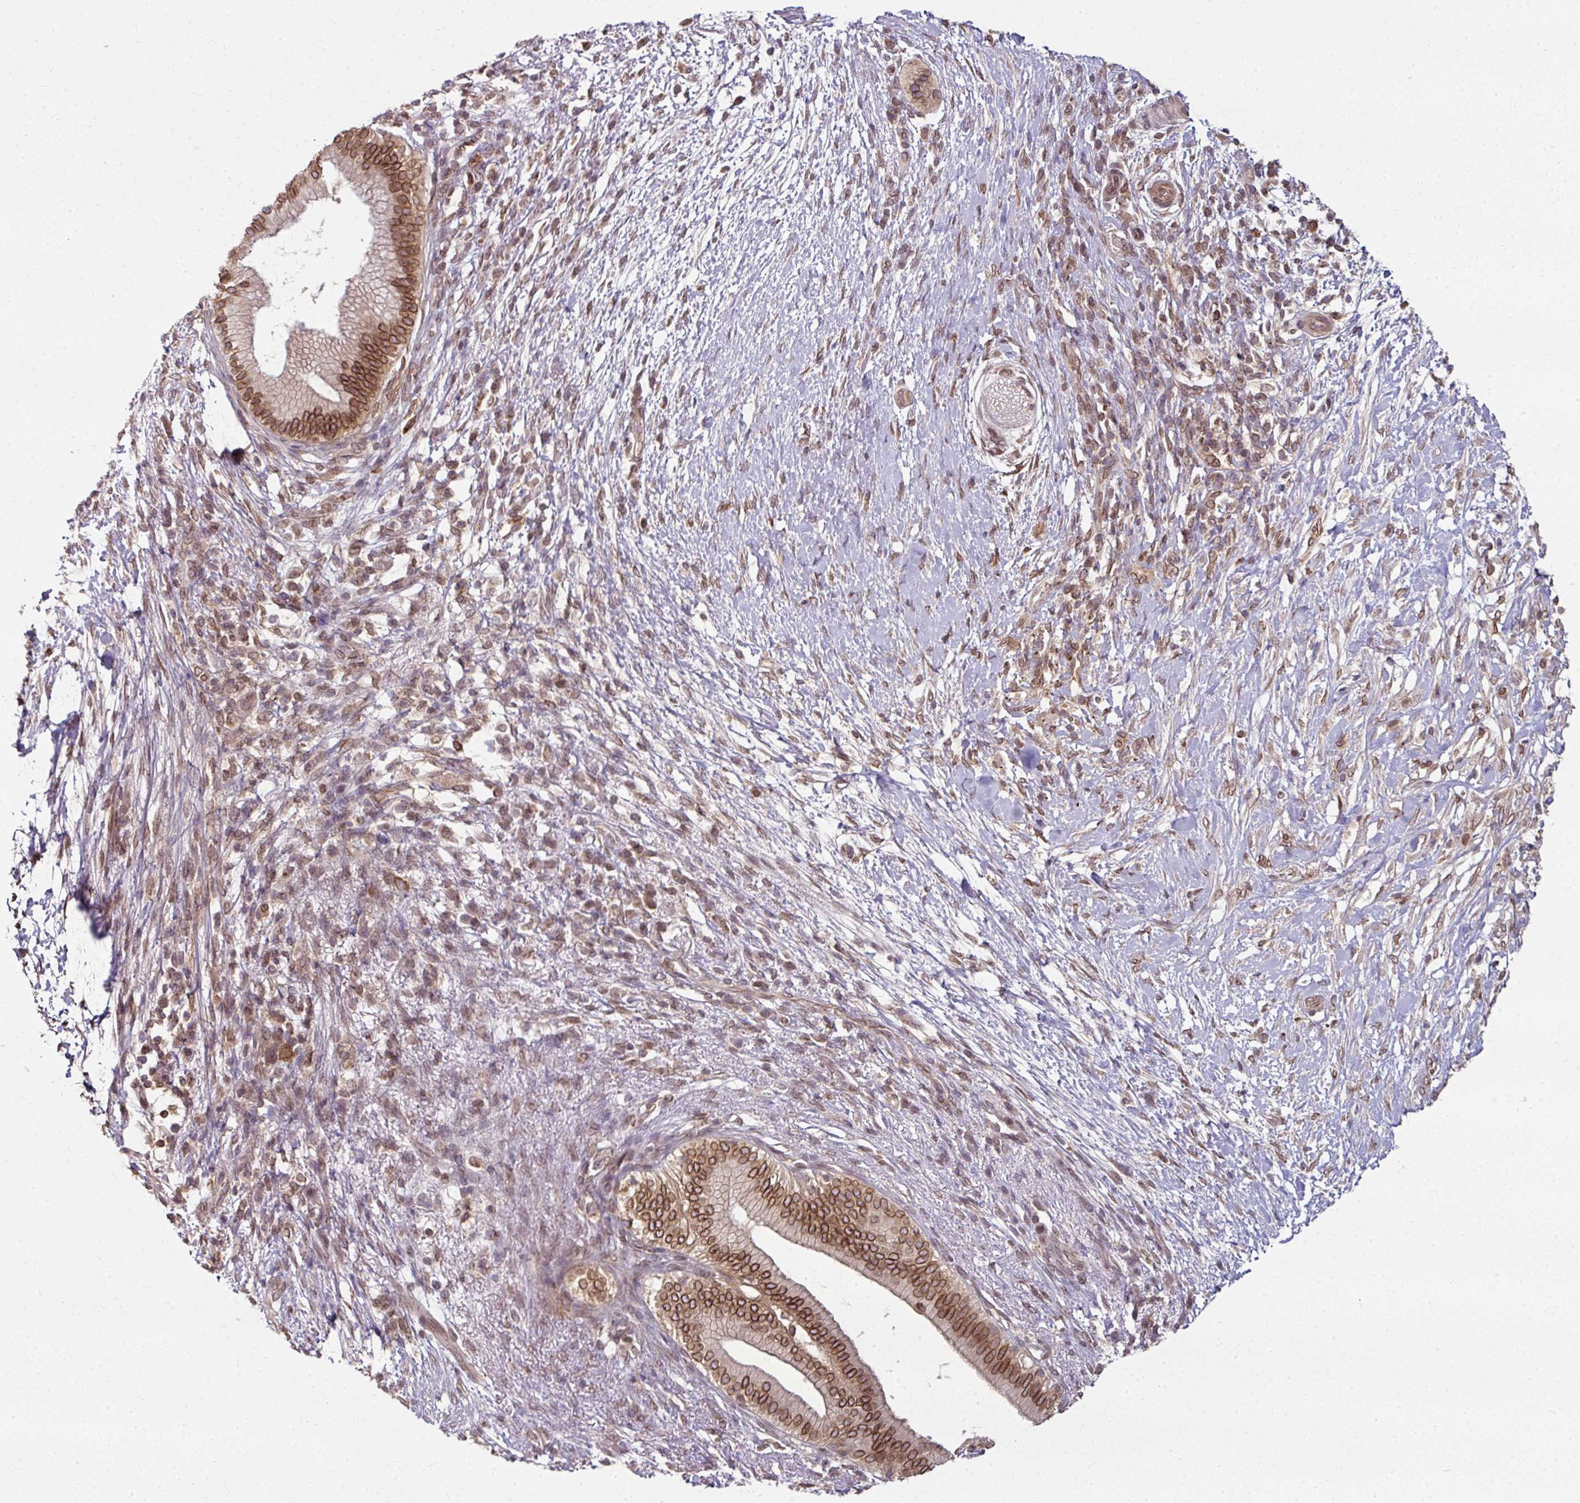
{"staining": {"intensity": "strong", "quantity": ">75%", "location": "cytoplasmic/membranous,nuclear"}, "tissue": "pancreatic cancer", "cell_type": "Tumor cells", "image_type": "cancer", "snomed": [{"axis": "morphology", "description": "Adenocarcinoma, NOS"}, {"axis": "topography", "description": "Pancreas"}], "caption": "Tumor cells exhibit strong cytoplasmic/membranous and nuclear staining in approximately >75% of cells in pancreatic cancer.", "gene": "RANGAP1", "patient": {"sex": "female", "age": 72}}